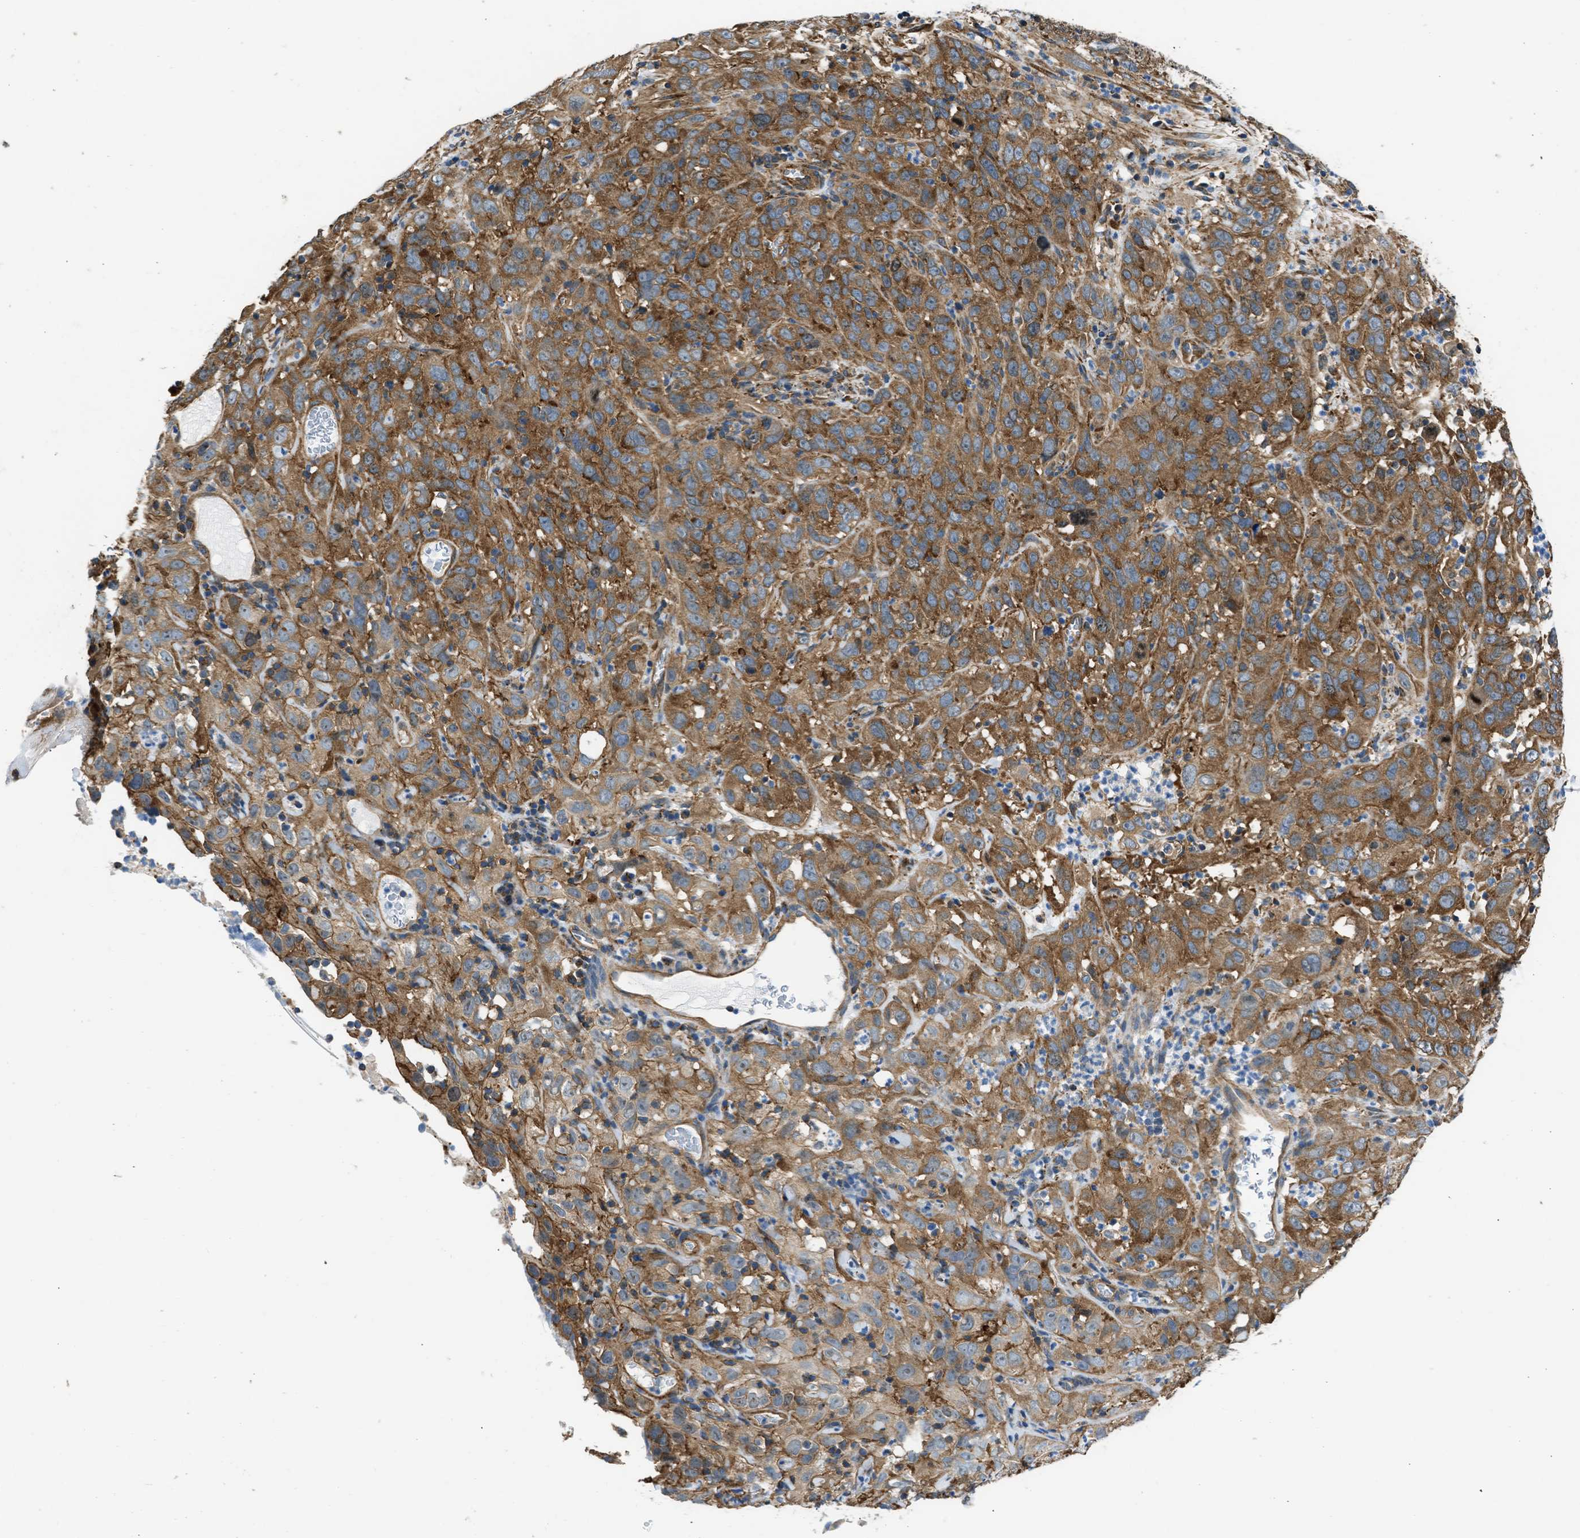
{"staining": {"intensity": "moderate", "quantity": ">75%", "location": "cytoplasmic/membranous"}, "tissue": "cervical cancer", "cell_type": "Tumor cells", "image_type": "cancer", "snomed": [{"axis": "morphology", "description": "Squamous cell carcinoma, NOS"}, {"axis": "topography", "description": "Cervix"}], "caption": "This is an image of immunohistochemistry (IHC) staining of squamous cell carcinoma (cervical), which shows moderate expression in the cytoplasmic/membranous of tumor cells.", "gene": "SEPTIN2", "patient": {"sex": "female", "age": 32}}